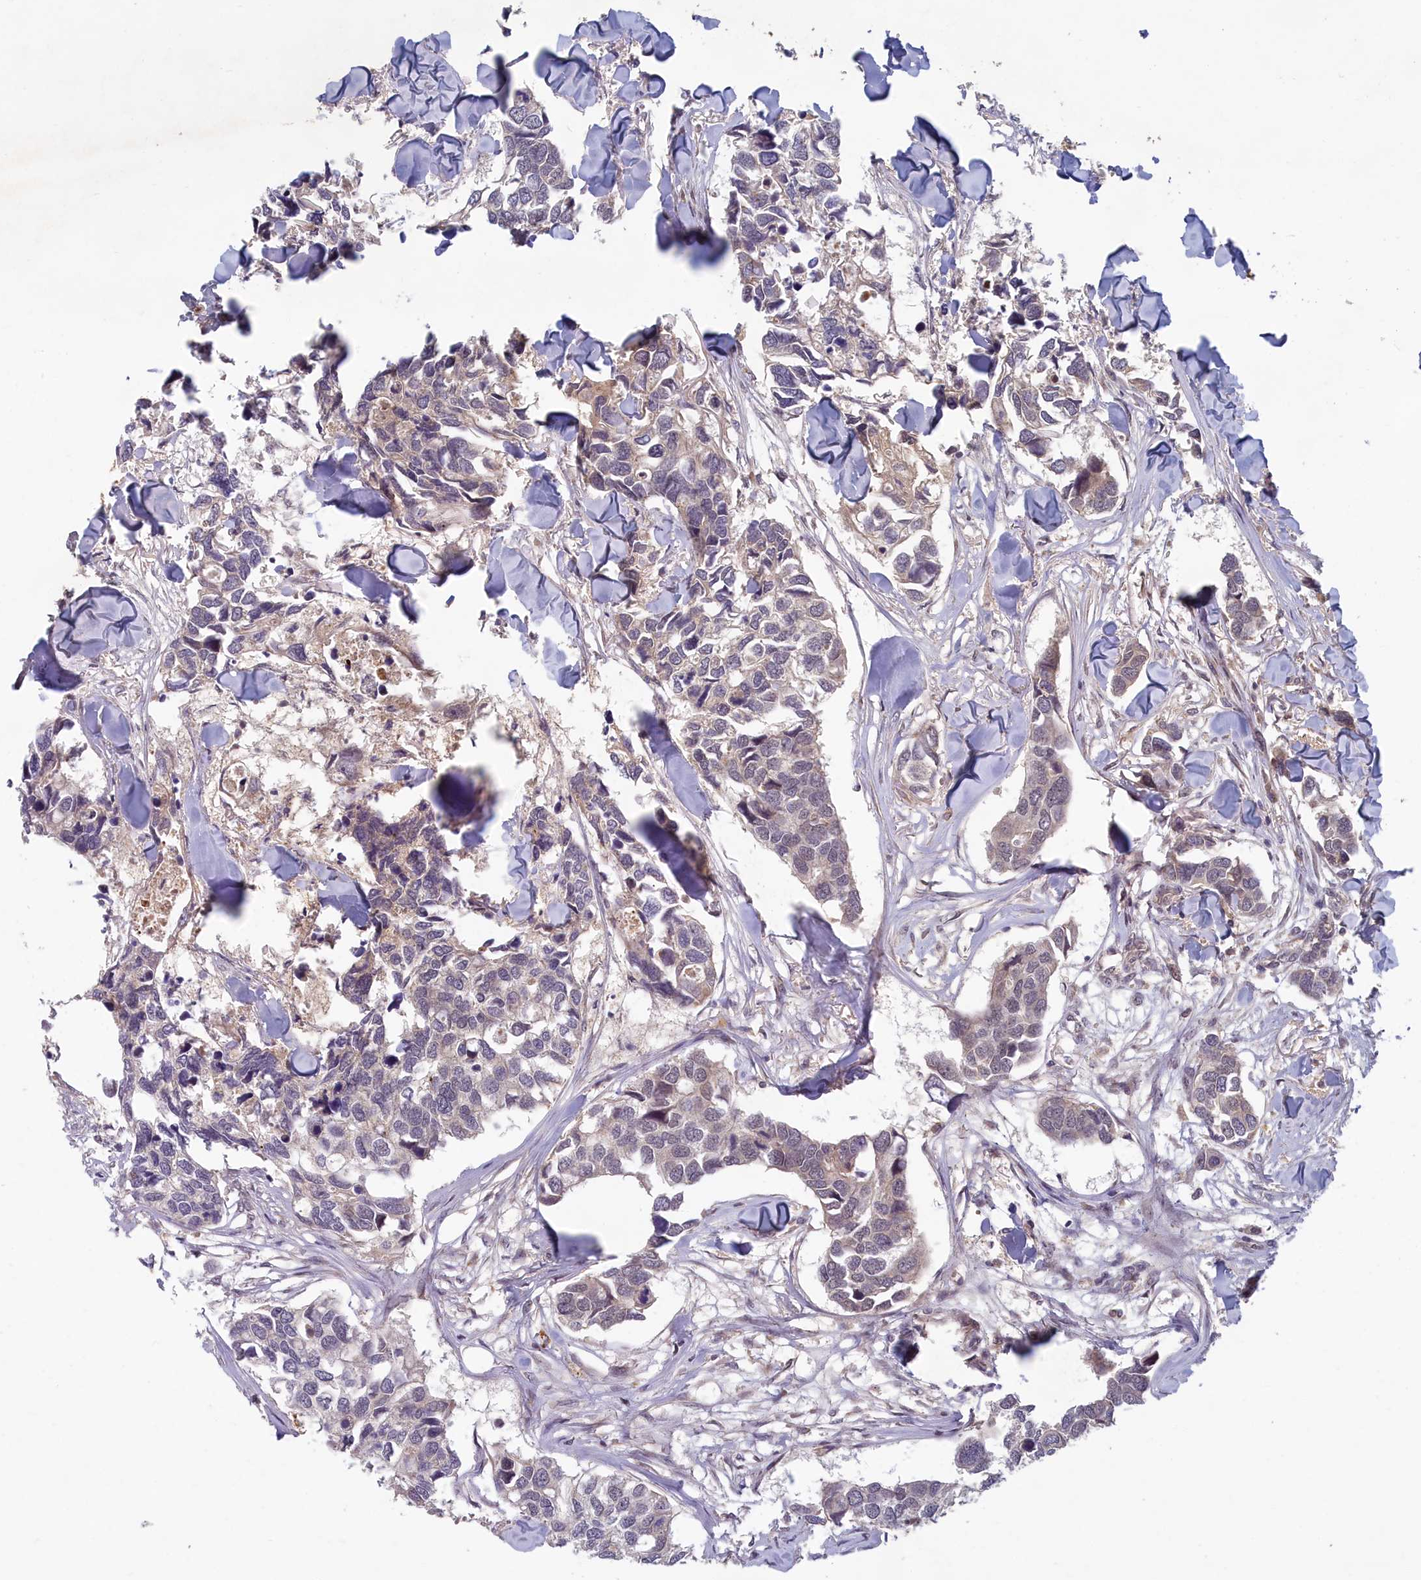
{"staining": {"intensity": "weak", "quantity": "<25%", "location": "cytoplasmic/membranous"}, "tissue": "breast cancer", "cell_type": "Tumor cells", "image_type": "cancer", "snomed": [{"axis": "morphology", "description": "Duct carcinoma"}, {"axis": "topography", "description": "Breast"}], "caption": "The histopathology image demonstrates no staining of tumor cells in breast invasive ductal carcinoma.", "gene": "EARS2", "patient": {"sex": "female", "age": 83}}